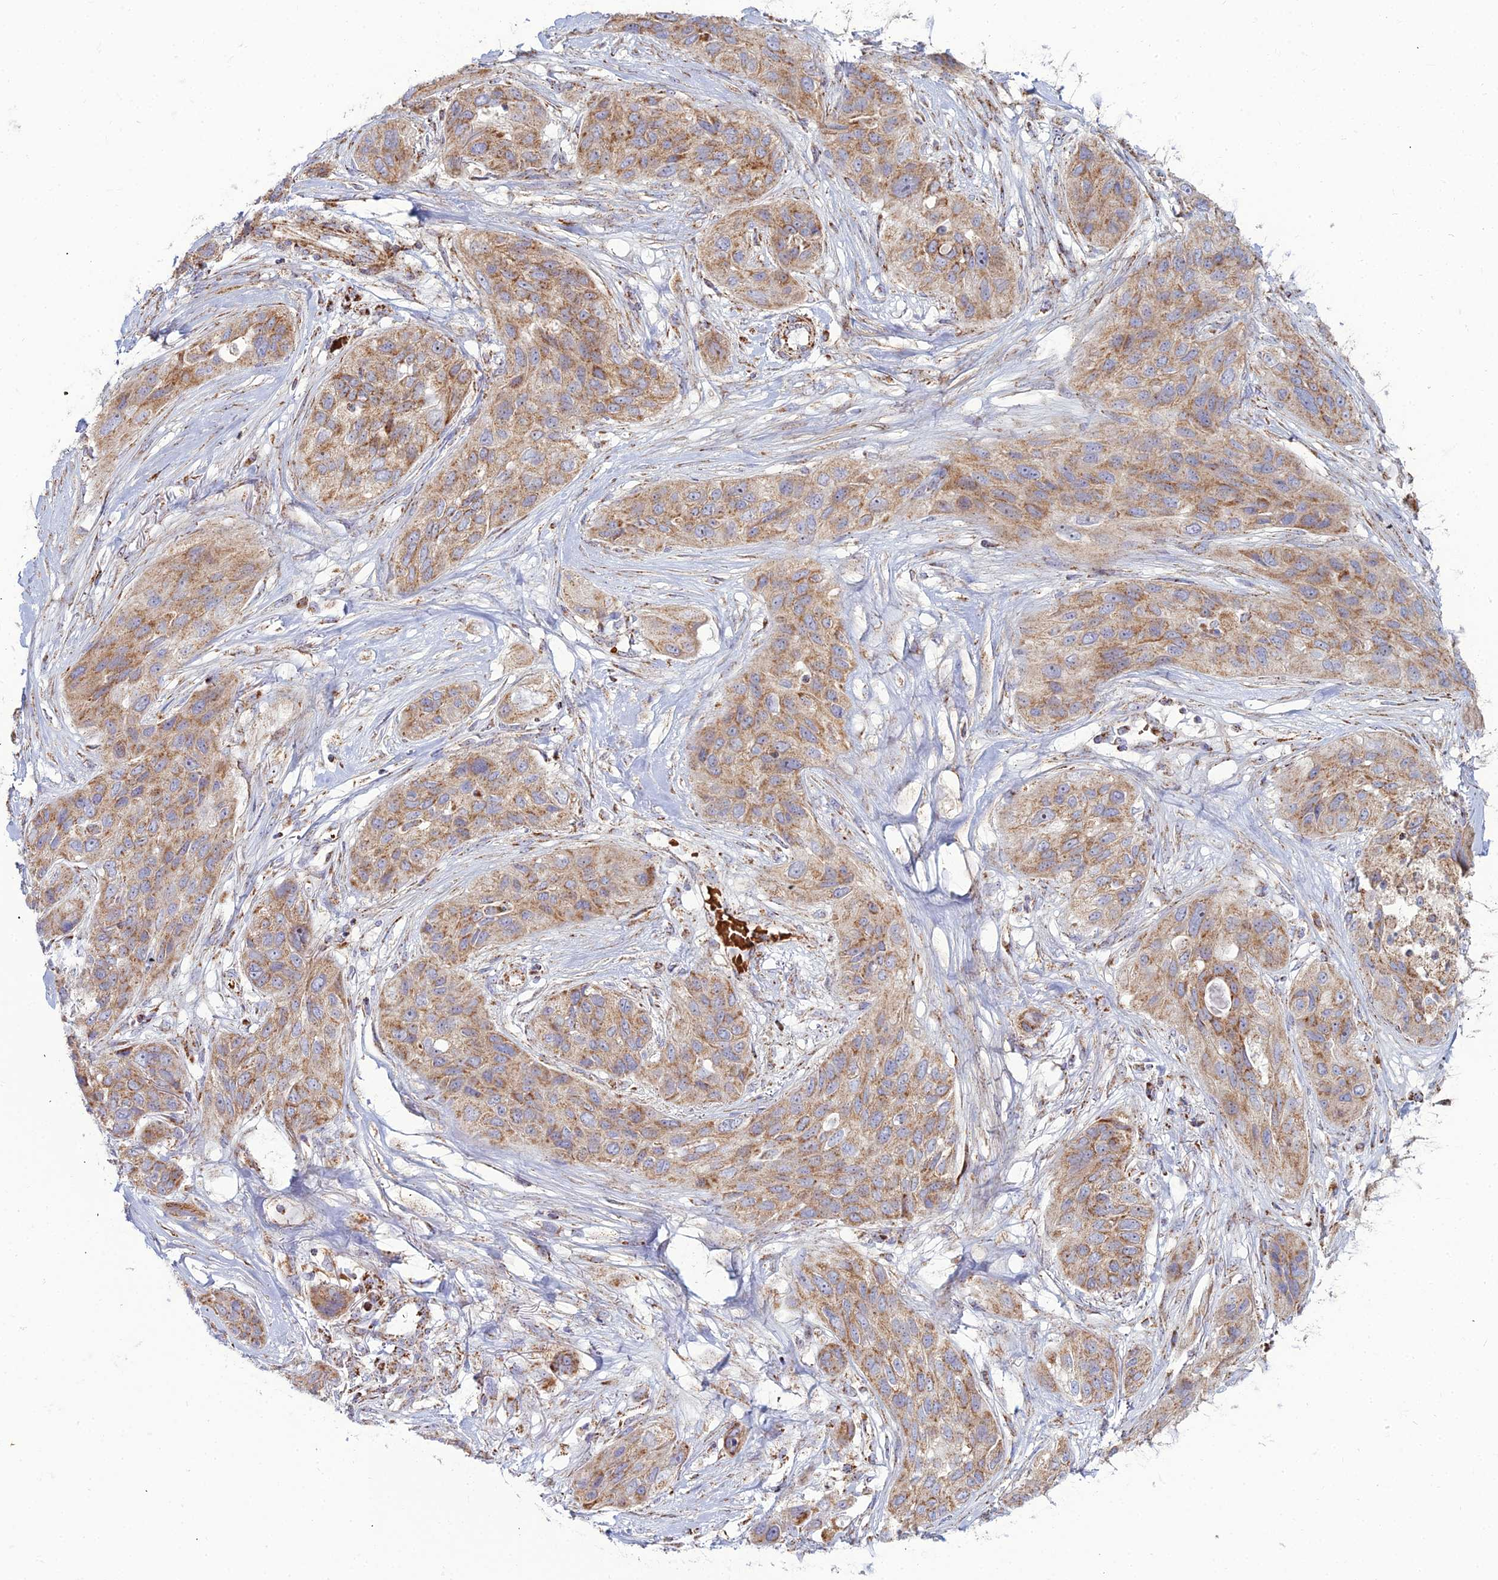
{"staining": {"intensity": "moderate", "quantity": ">75%", "location": "cytoplasmic/membranous"}, "tissue": "lung cancer", "cell_type": "Tumor cells", "image_type": "cancer", "snomed": [{"axis": "morphology", "description": "Squamous cell carcinoma, NOS"}, {"axis": "topography", "description": "Lung"}], "caption": "This histopathology image displays IHC staining of lung cancer, with medium moderate cytoplasmic/membranous positivity in about >75% of tumor cells.", "gene": "SLC35F4", "patient": {"sex": "female", "age": 70}}